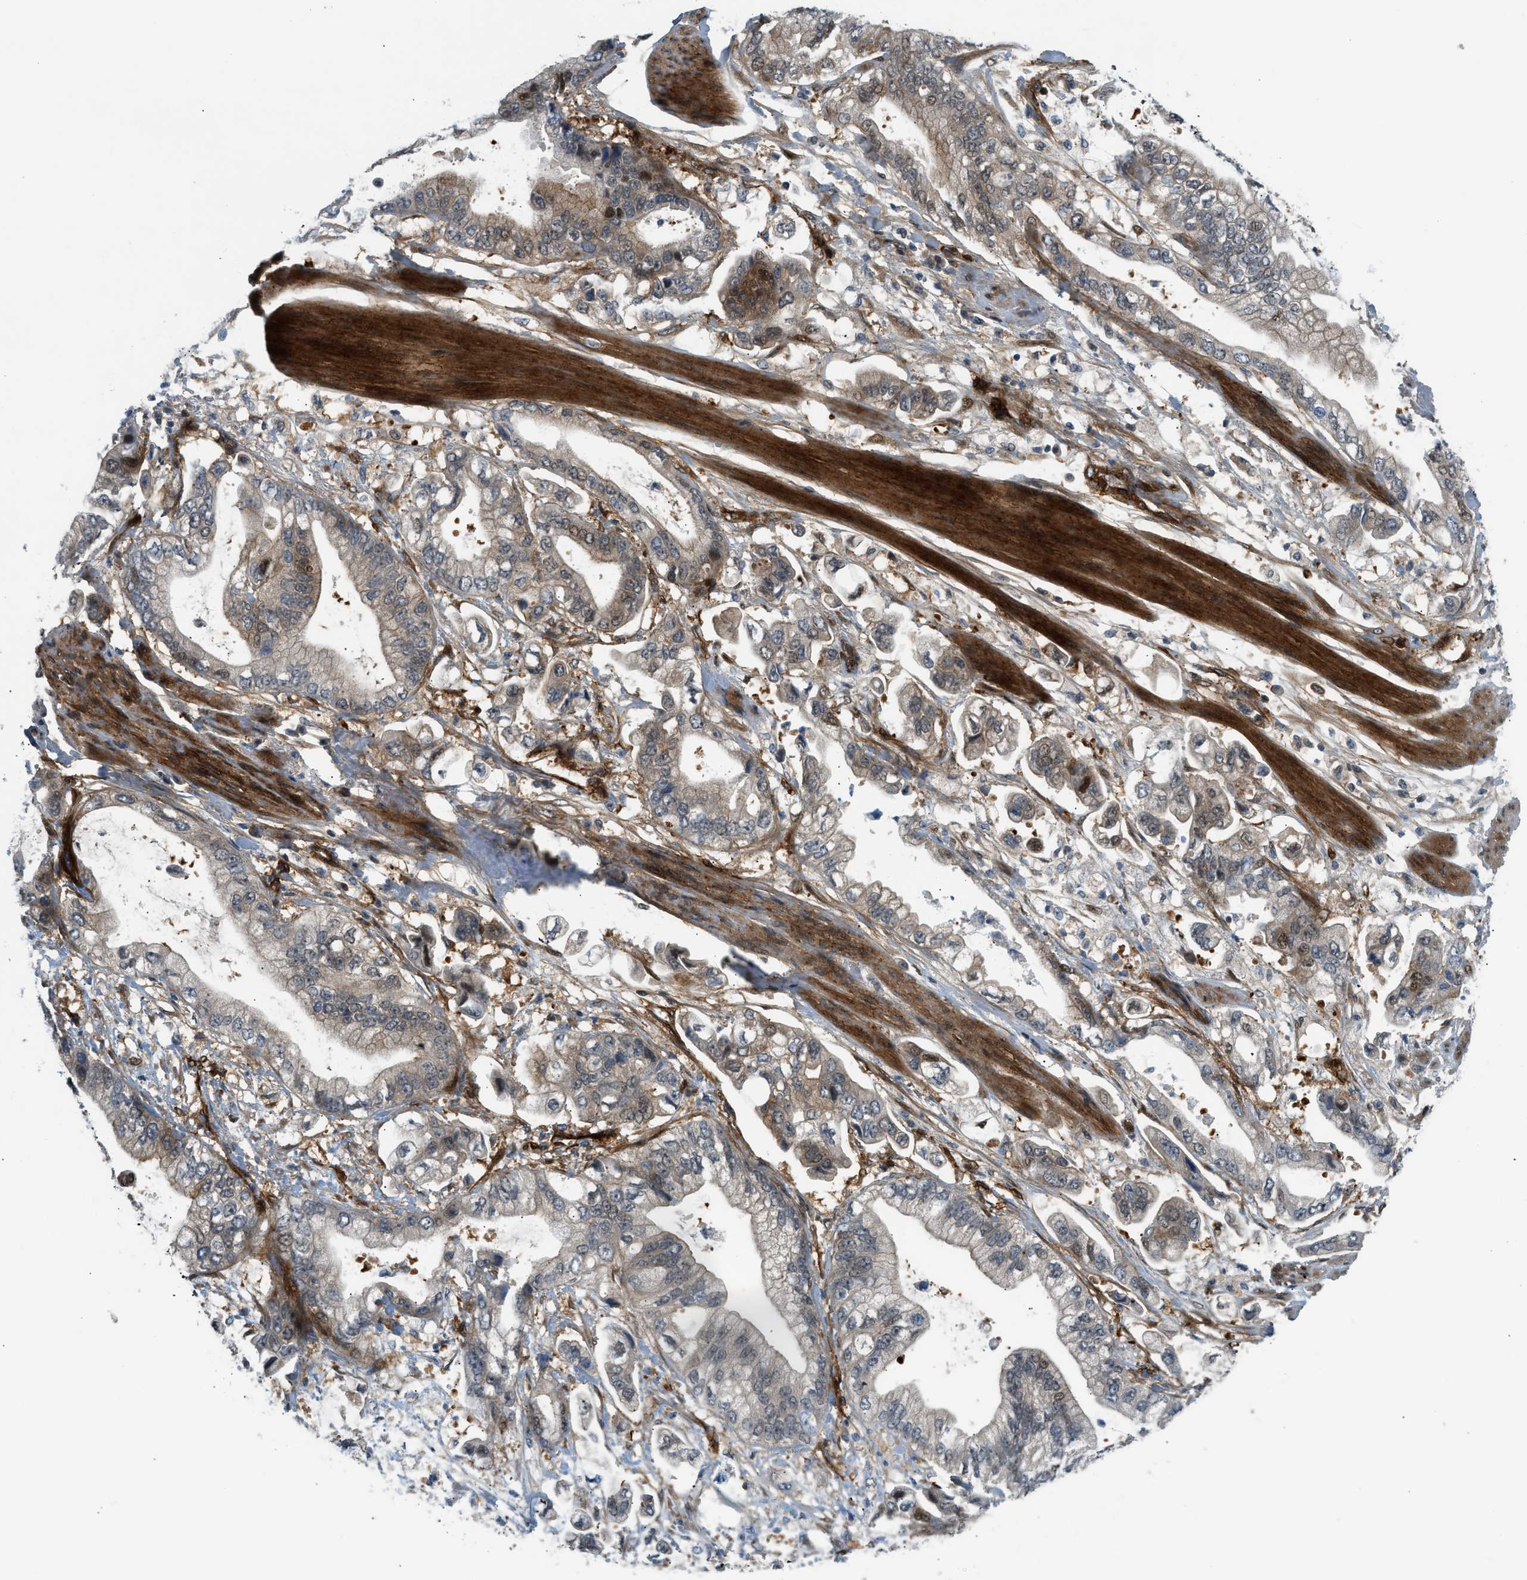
{"staining": {"intensity": "moderate", "quantity": ">75%", "location": "cytoplasmic/membranous"}, "tissue": "stomach cancer", "cell_type": "Tumor cells", "image_type": "cancer", "snomed": [{"axis": "morphology", "description": "Normal tissue, NOS"}, {"axis": "morphology", "description": "Adenocarcinoma, NOS"}, {"axis": "topography", "description": "Stomach"}], "caption": "High-magnification brightfield microscopy of stomach cancer stained with DAB (brown) and counterstained with hematoxylin (blue). tumor cells exhibit moderate cytoplasmic/membranous staining is identified in approximately>75% of cells.", "gene": "EDNRA", "patient": {"sex": "male", "age": 62}}